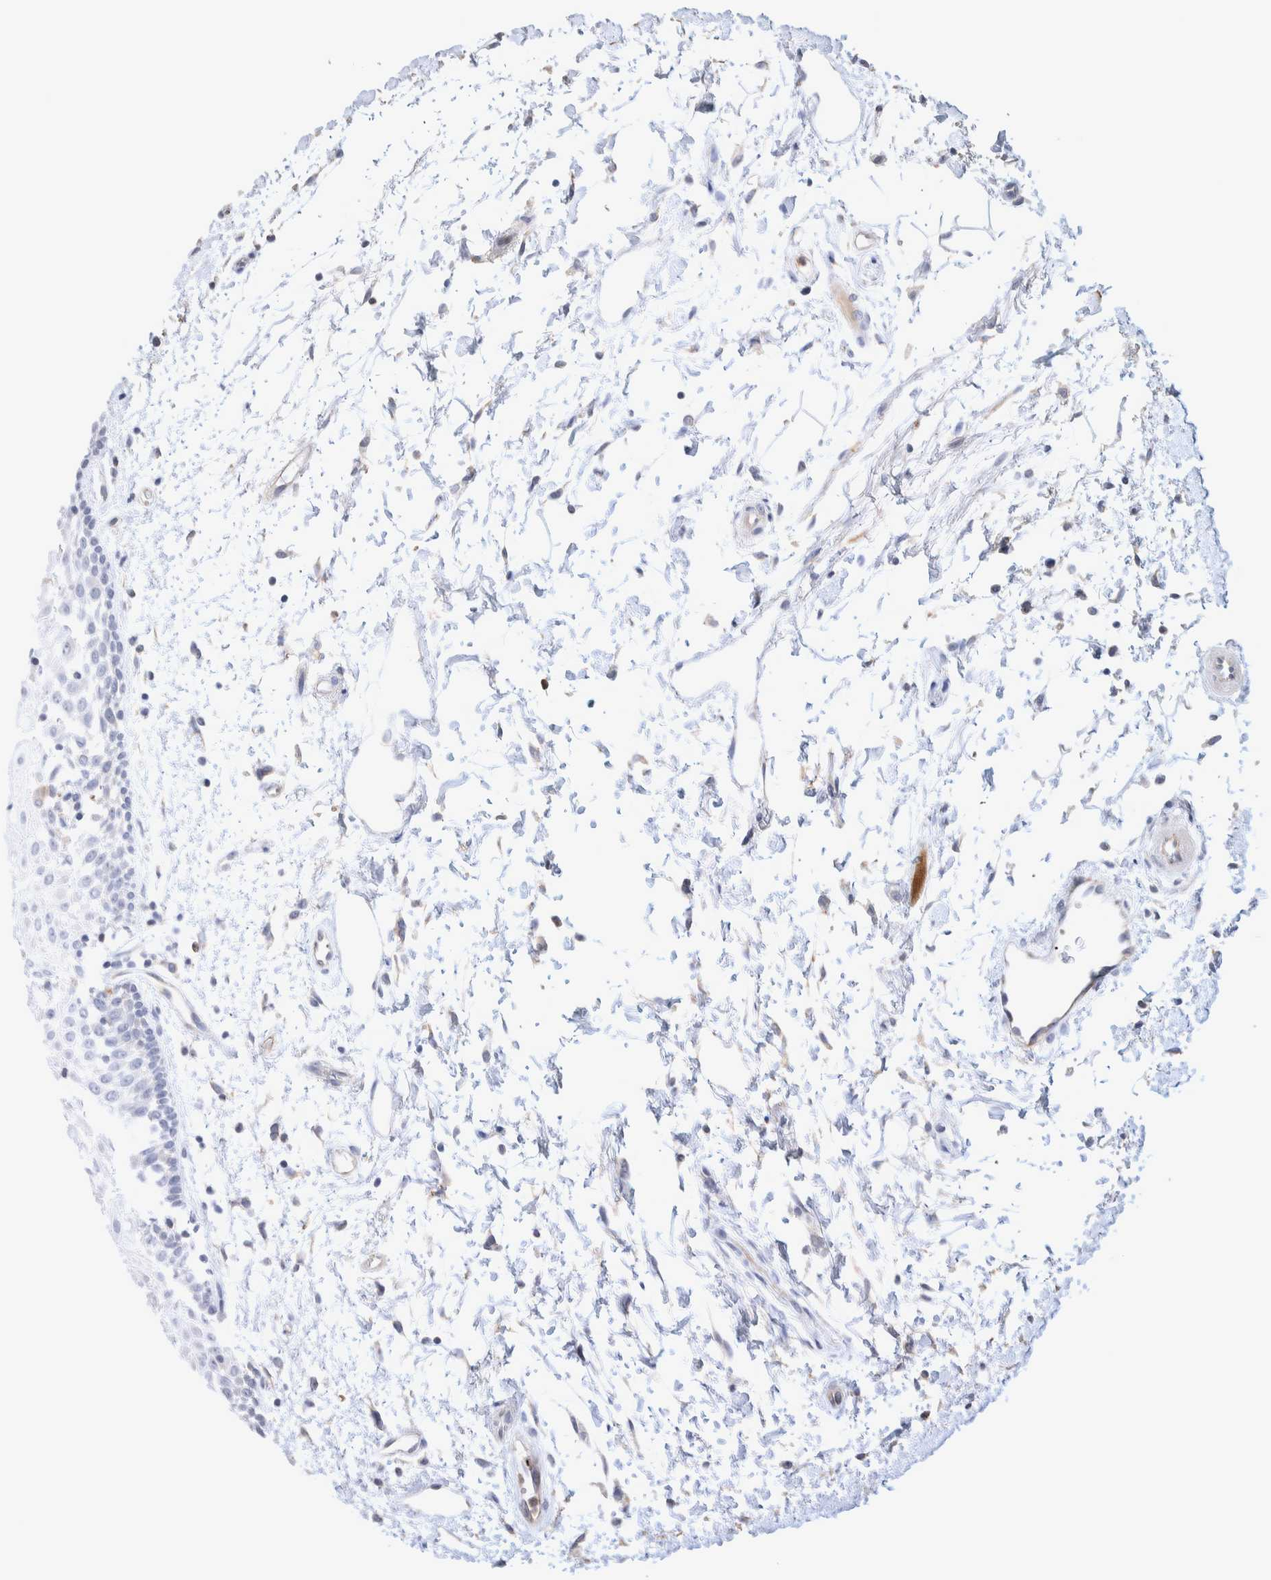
{"staining": {"intensity": "moderate", "quantity": "<25%", "location": "cytoplasmic/membranous"}, "tissue": "oral mucosa", "cell_type": "Squamous epithelial cells", "image_type": "normal", "snomed": [{"axis": "morphology", "description": "Normal tissue, NOS"}, {"axis": "topography", "description": "Skeletal muscle"}, {"axis": "topography", "description": "Oral tissue"}, {"axis": "topography", "description": "Peripheral nerve tissue"}], "caption": "Immunohistochemical staining of benign human oral mucosa displays moderate cytoplasmic/membranous protein expression in about <25% of squamous epithelial cells.", "gene": "FFAR2", "patient": {"sex": "female", "age": 84}}